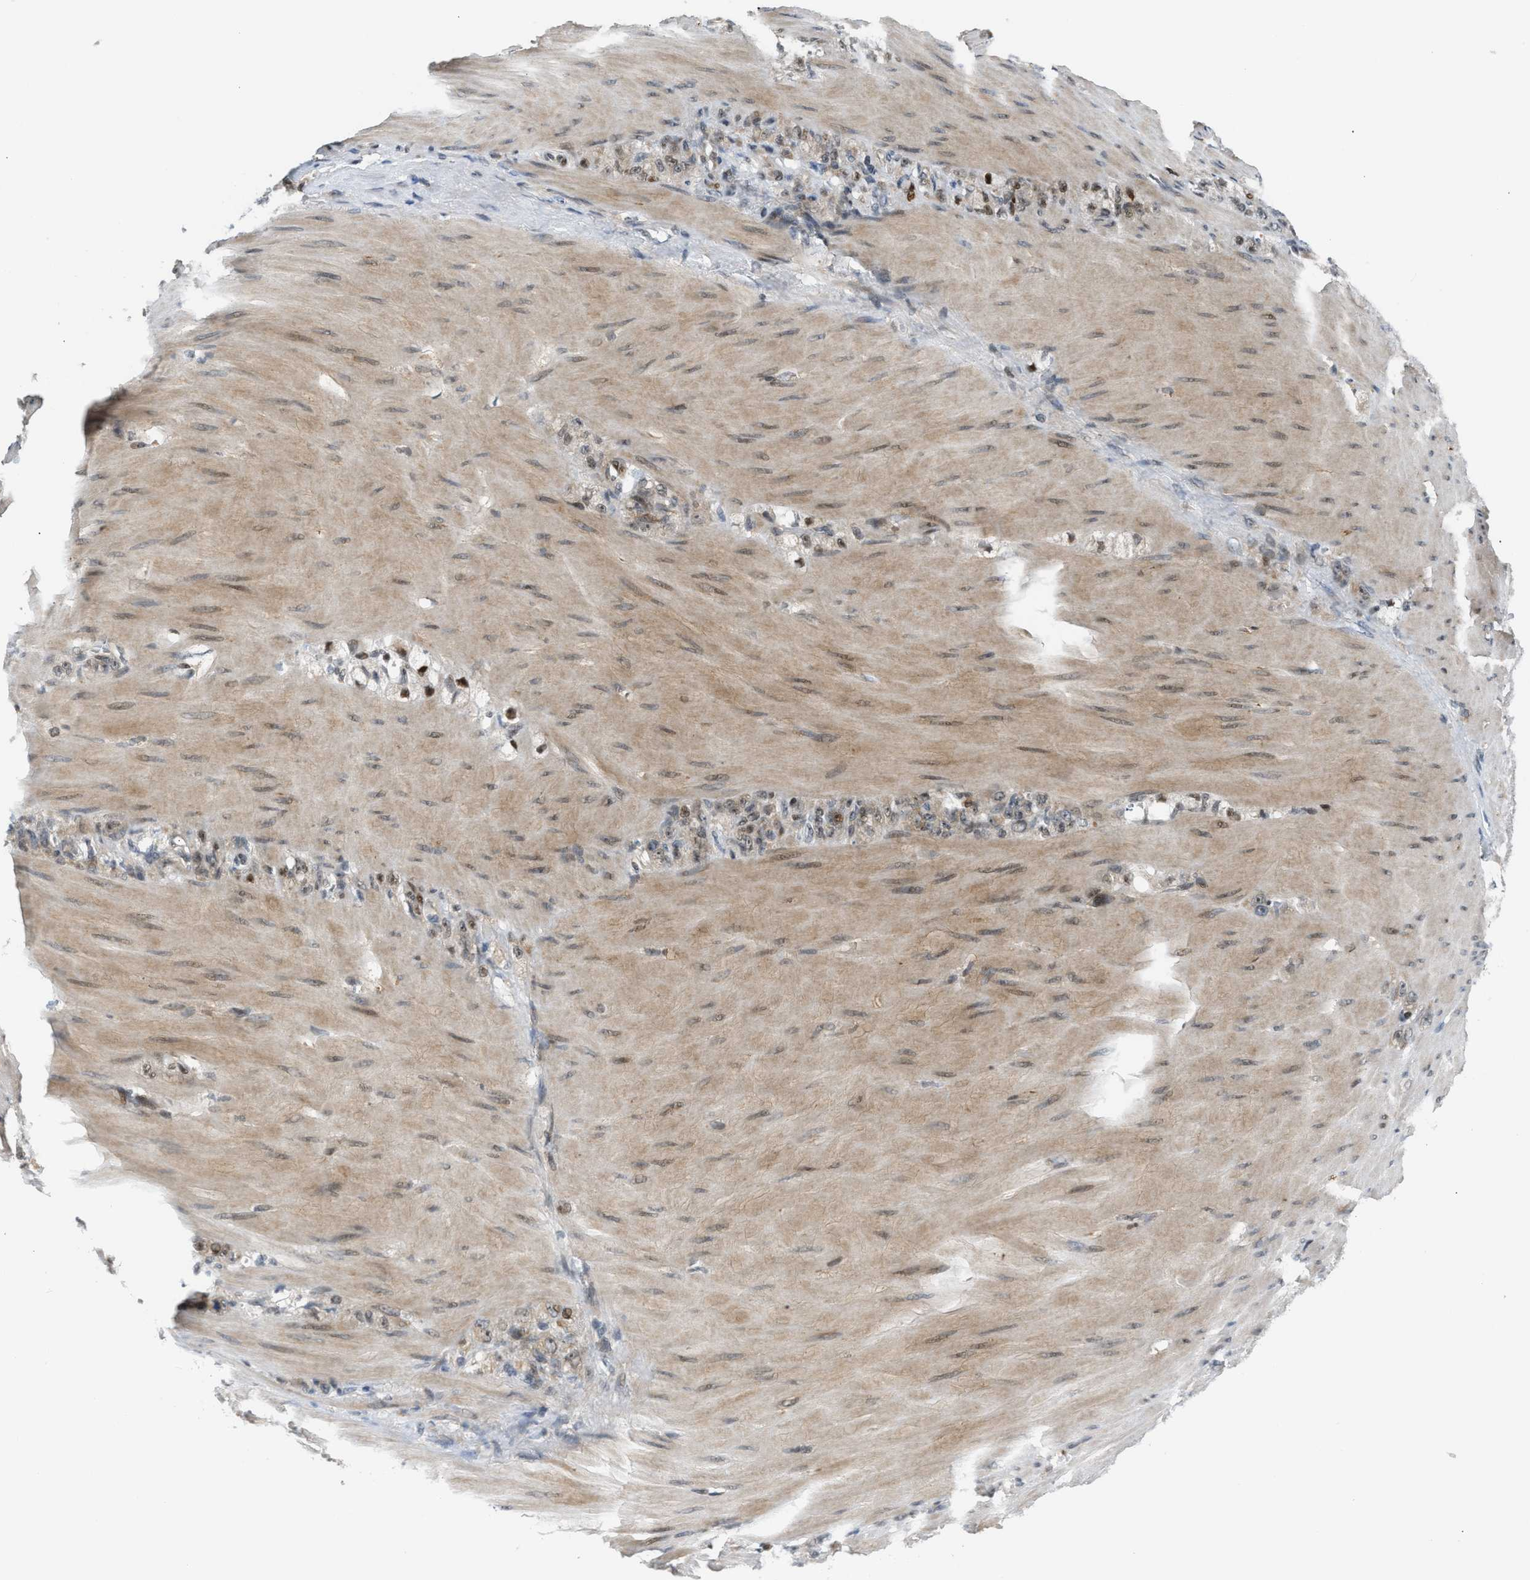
{"staining": {"intensity": "weak", "quantity": ">75%", "location": "cytoplasmic/membranous,nuclear"}, "tissue": "stomach cancer", "cell_type": "Tumor cells", "image_type": "cancer", "snomed": [{"axis": "morphology", "description": "Normal tissue, NOS"}, {"axis": "morphology", "description": "Adenocarcinoma, NOS"}, {"axis": "topography", "description": "Stomach"}], "caption": "Immunohistochemistry (IHC) image of stomach cancer stained for a protein (brown), which exhibits low levels of weak cytoplasmic/membranous and nuclear expression in about >75% of tumor cells.", "gene": "NPS", "patient": {"sex": "male", "age": 82}}